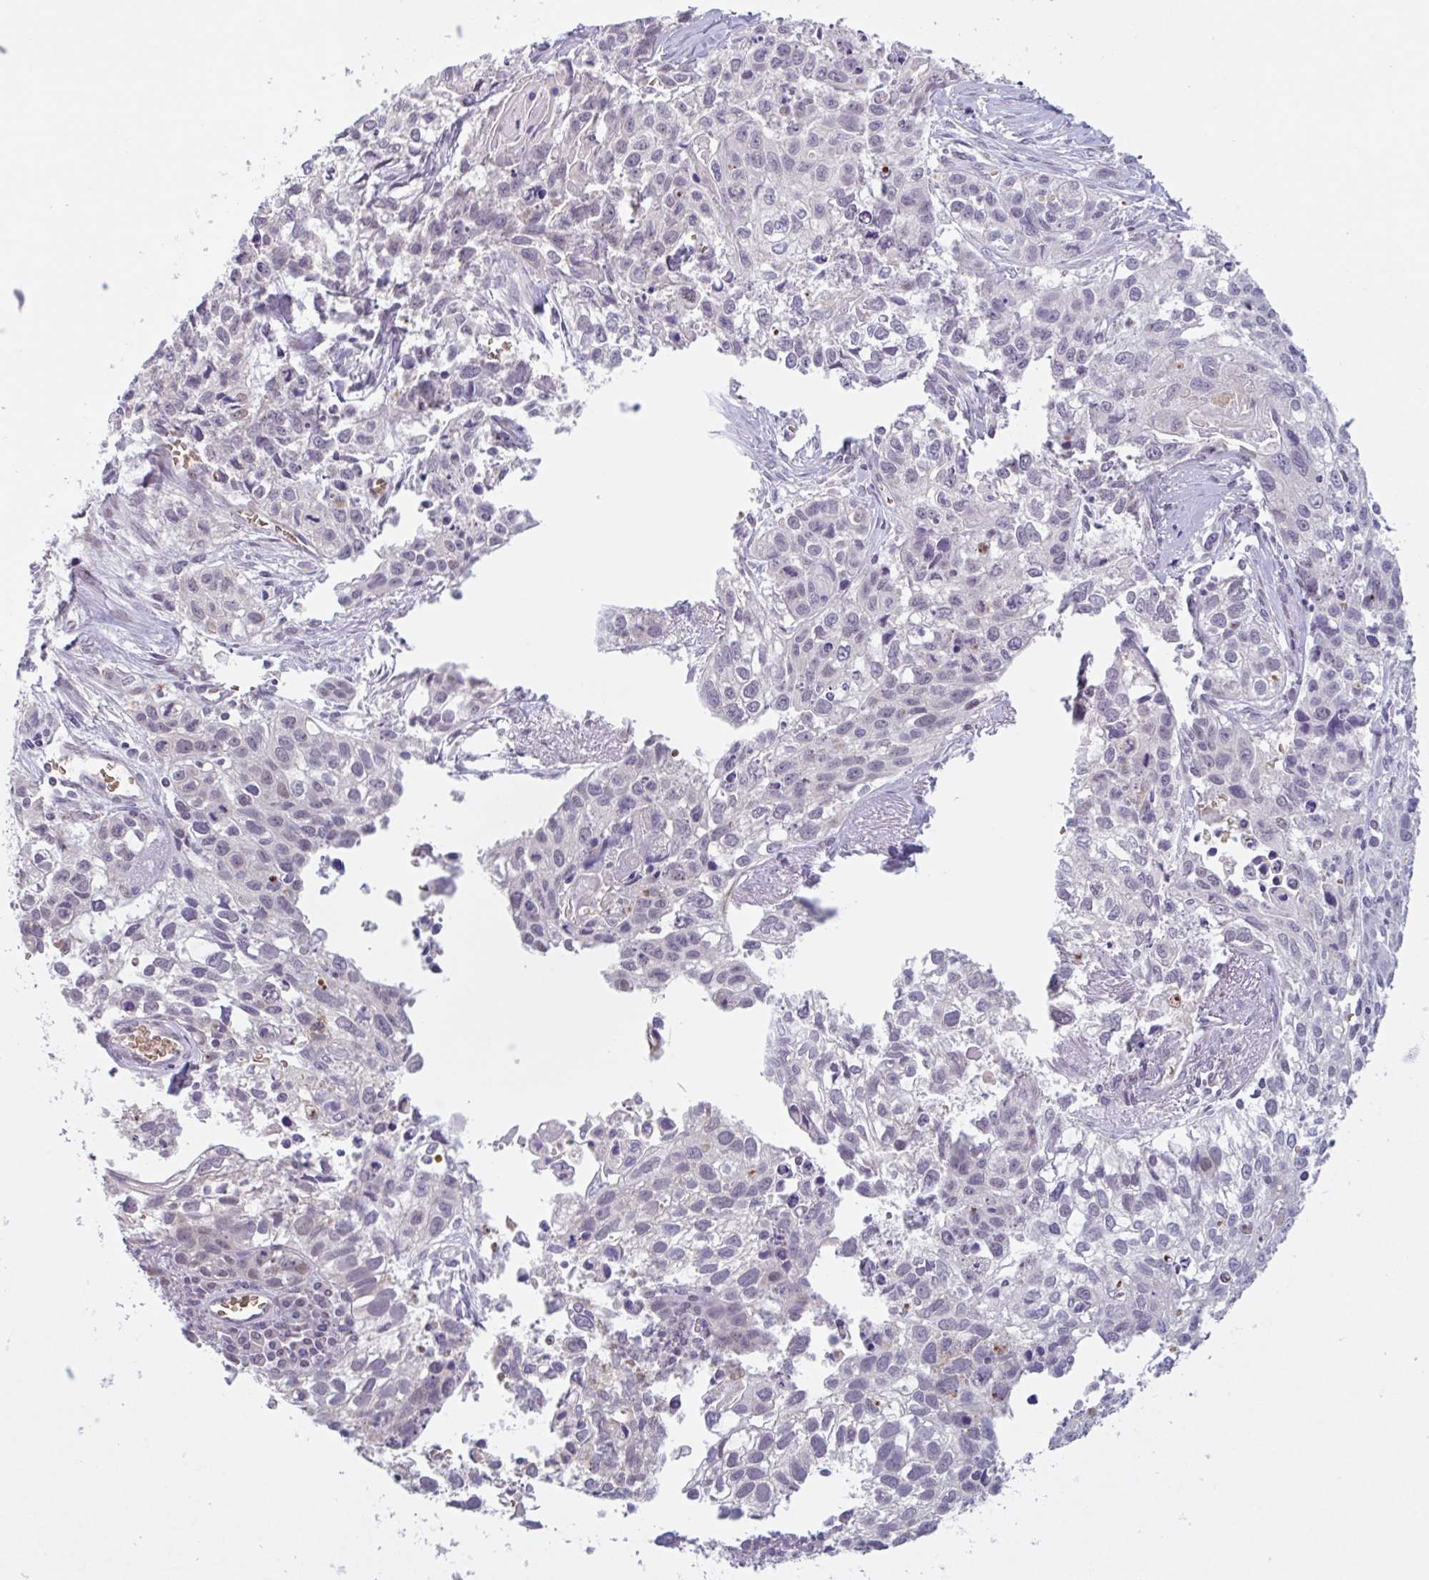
{"staining": {"intensity": "negative", "quantity": "none", "location": "none"}, "tissue": "lung cancer", "cell_type": "Tumor cells", "image_type": "cancer", "snomed": [{"axis": "morphology", "description": "Squamous cell carcinoma, NOS"}, {"axis": "topography", "description": "Lung"}], "caption": "Protein analysis of lung cancer demonstrates no significant positivity in tumor cells.", "gene": "RHAG", "patient": {"sex": "male", "age": 74}}